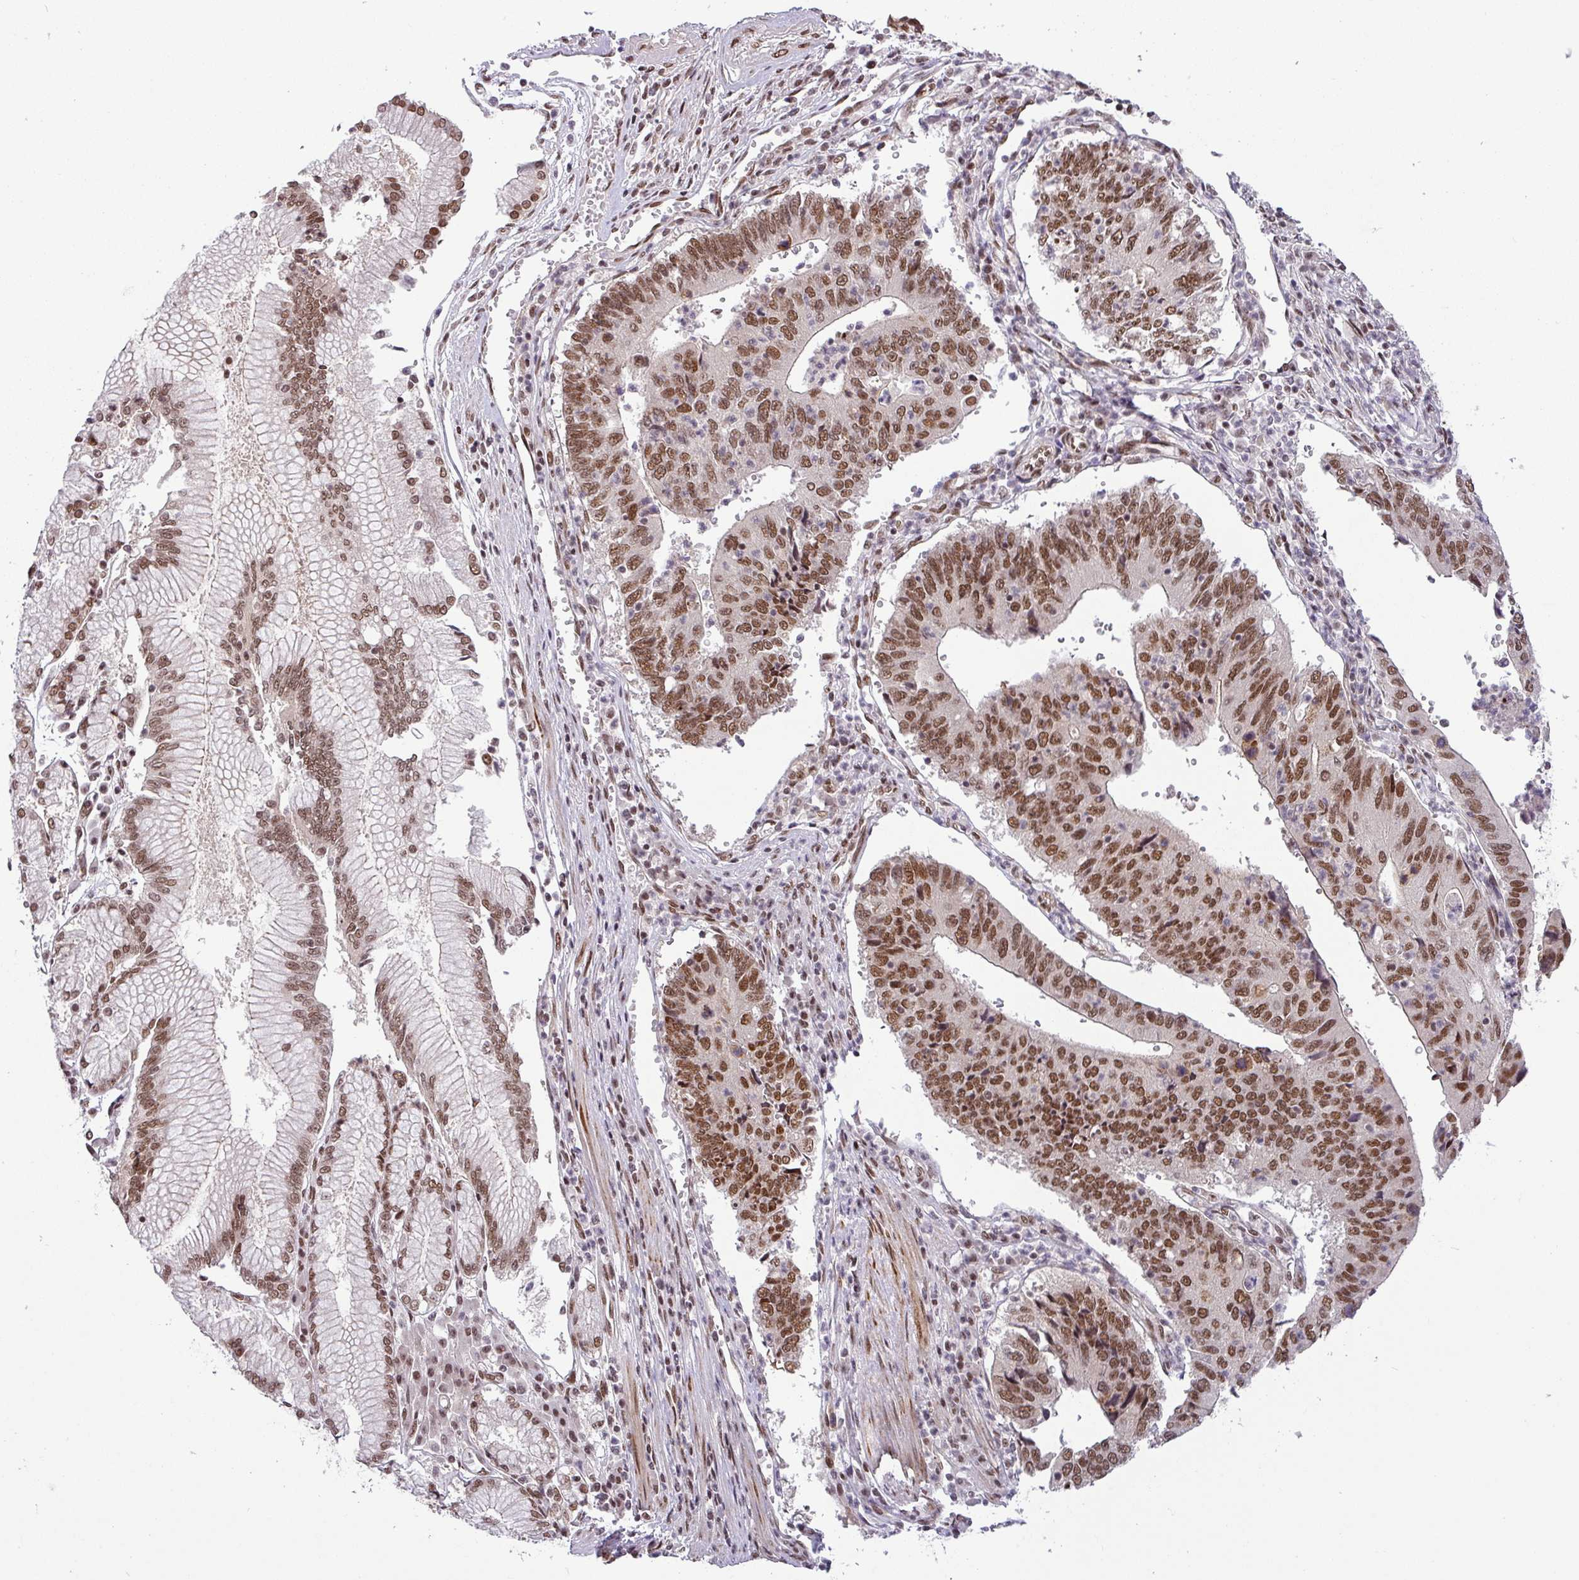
{"staining": {"intensity": "moderate", "quantity": ">75%", "location": "nuclear"}, "tissue": "stomach cancer", "cell_type": "Tumor cells", "image_type": "cancer", "snomed": [{"axis": "morphology", "description": "Adenocarcinoma, NOS"}, {"axis": "topography", "description": "Stomach"}], "caption": "Human stomach cancer (adenocarcinoma) stained for a protein (brown) reveals moderate nuclear positive staining in approximately >75% of tumor cells.", "gene": "SRSF2", "patient": {"sex": "male", "age": 59}}